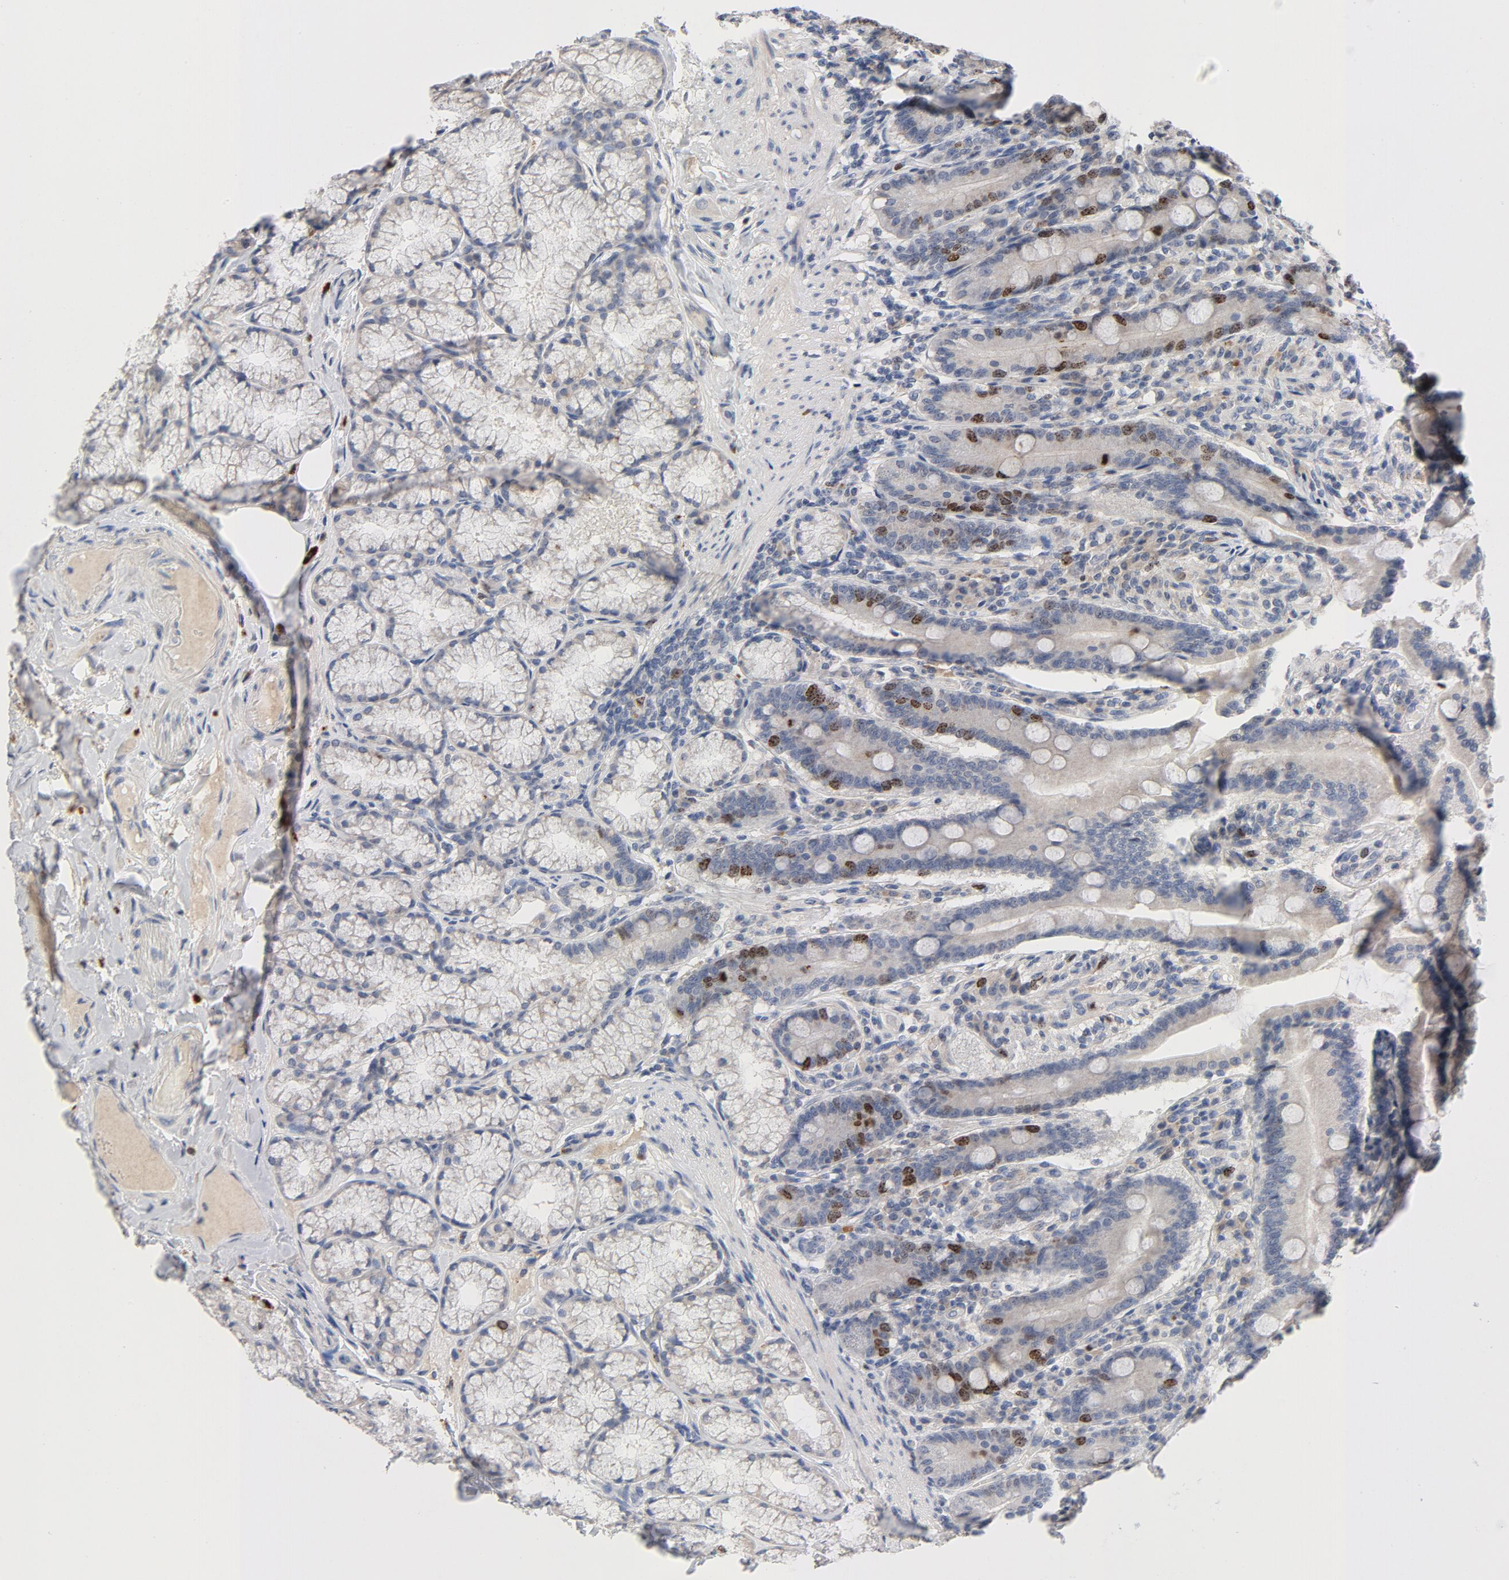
{"staining": {"intensity": "moderate", "quantity": "25%-75%", "location": "nuclear"}, "tissue": "duodenum", "cell_type": "Glandular cells", "image_type": "normal", "snomed": [{"axis": "morphology", "description": "Normal tissue, NOS"}, {"axis": "topography", "description": "Duodenum"}], "caption": "Protein analysis of unremarkable duodenum shows moderate nuclear positivity in approximately 25%-75% of glandular cells.", "gene": "BIRC5", "patient": {"sex": "female", "age": 64}}